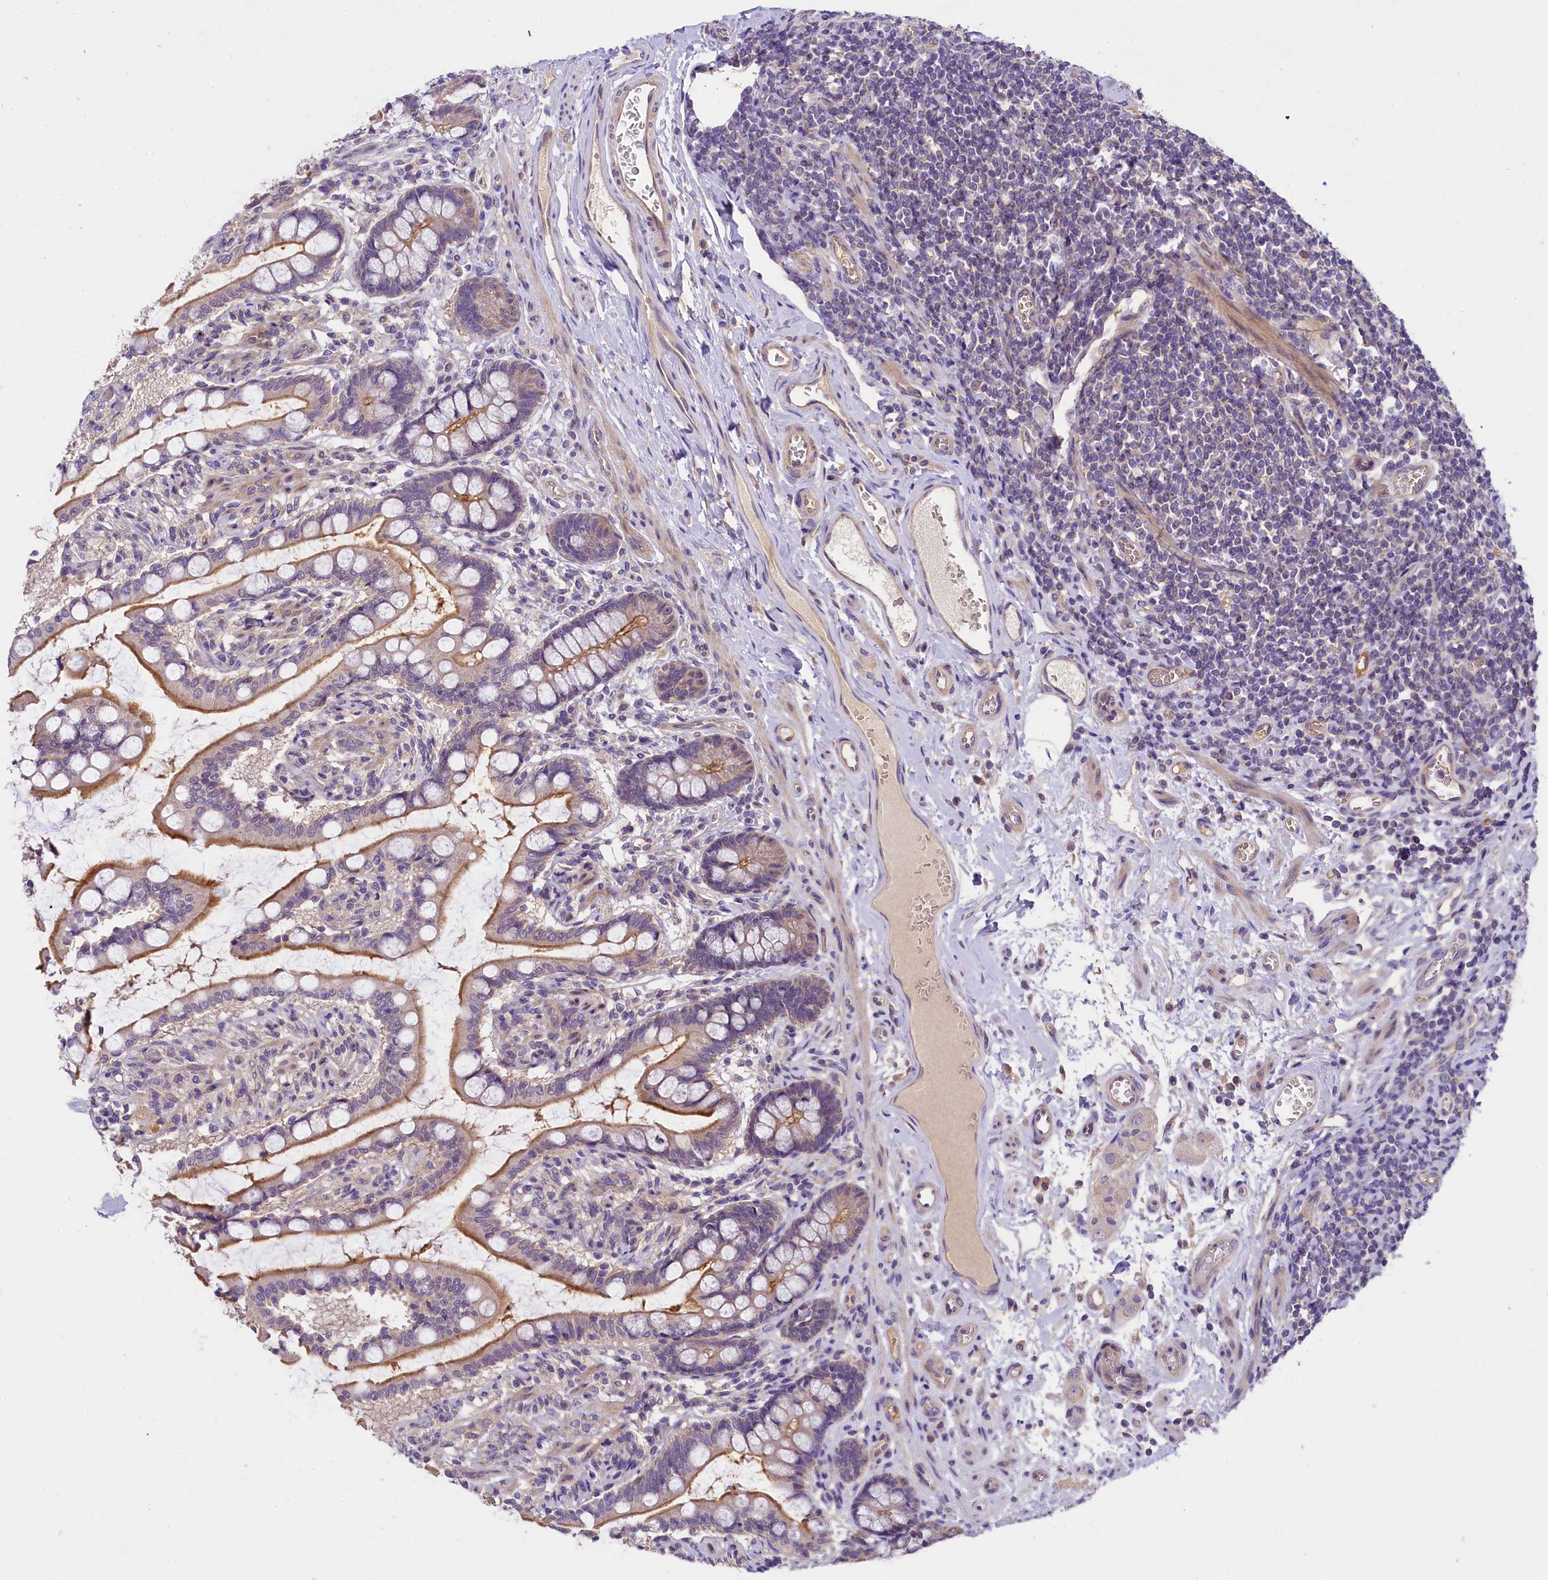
{"staining": {"intensity": "moderate", "quantity": "25%-75%", "location": "cytoplasmic/membranous"}, "tissue": "small intestine", "cell_type": "Glandular cells", "image_type": "normal", "snomed": [{"axis": "morphology", "description": "Normal tissue, NOS"}, {"axis": "topography", "description": "Small intestine"}], "caption": "Protein staining of benign small intestine displays moderate cytoplasmic/membranous expression in approximately 25%-75% of glandular cells.", "gene": "UBXN6", "patient": {"sex": "male", "age": 52}}